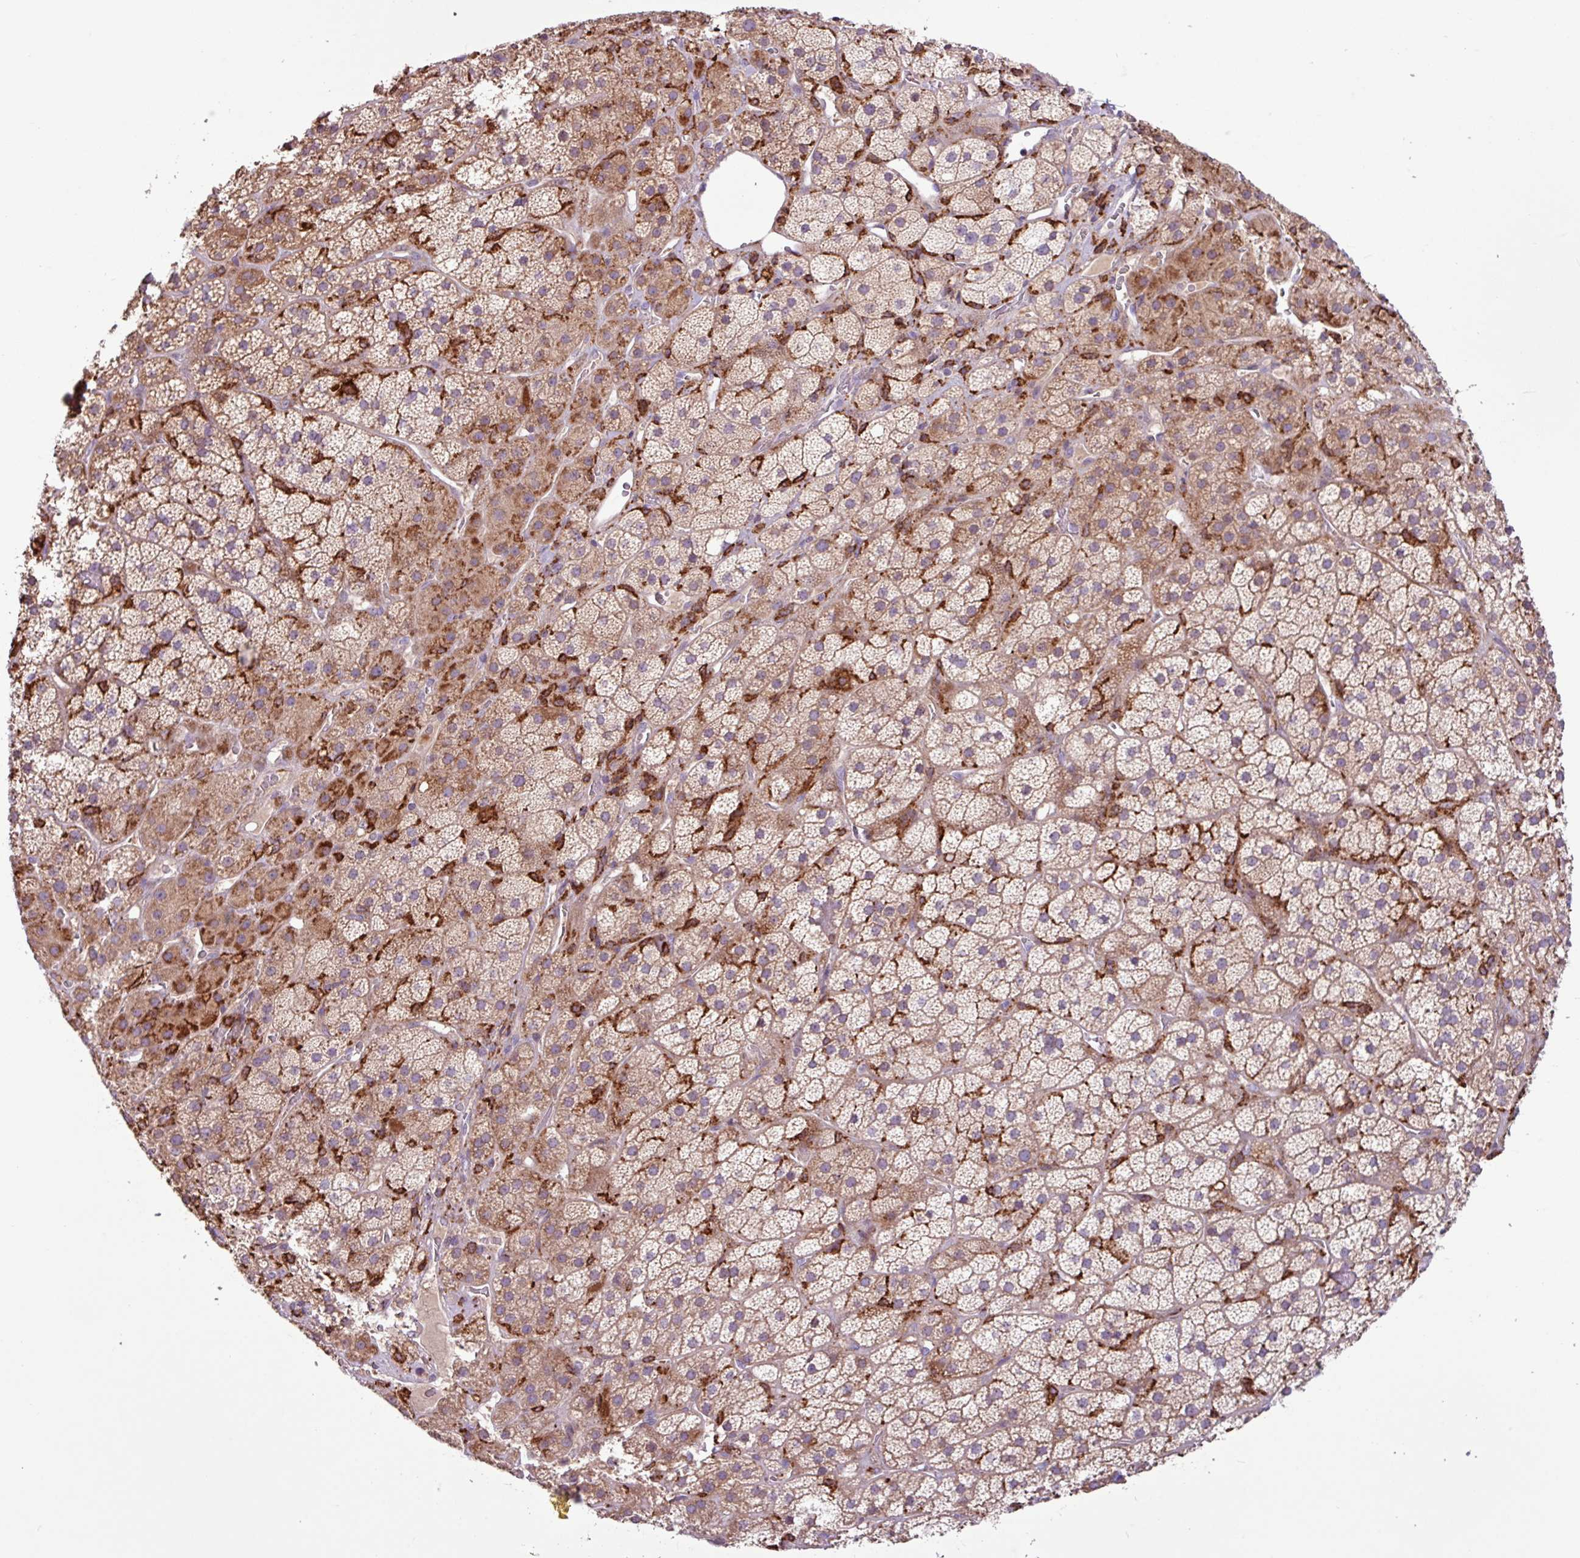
{"staining": {"intensity": "moderate", "quantity": ">75%", "location": "cytoplasmic/membranous"}, "tissue": "adrenal gland", "cell_type": "Glandular cells", "image_type": "normal", "snomed": [{"axis": "morphology", "description": "Normal tissue, NOS"}, {"axis": "topography", "description": "Adrenal gland"}], "caption": "Human adrenal gland stained for a protein (brown) shows moderate cytoplasmic/membranous positive positivity in approximately >75% of glandular cells.", "gene": "ARHGEF25", "patient": {"sex": "male", "age": 57}}